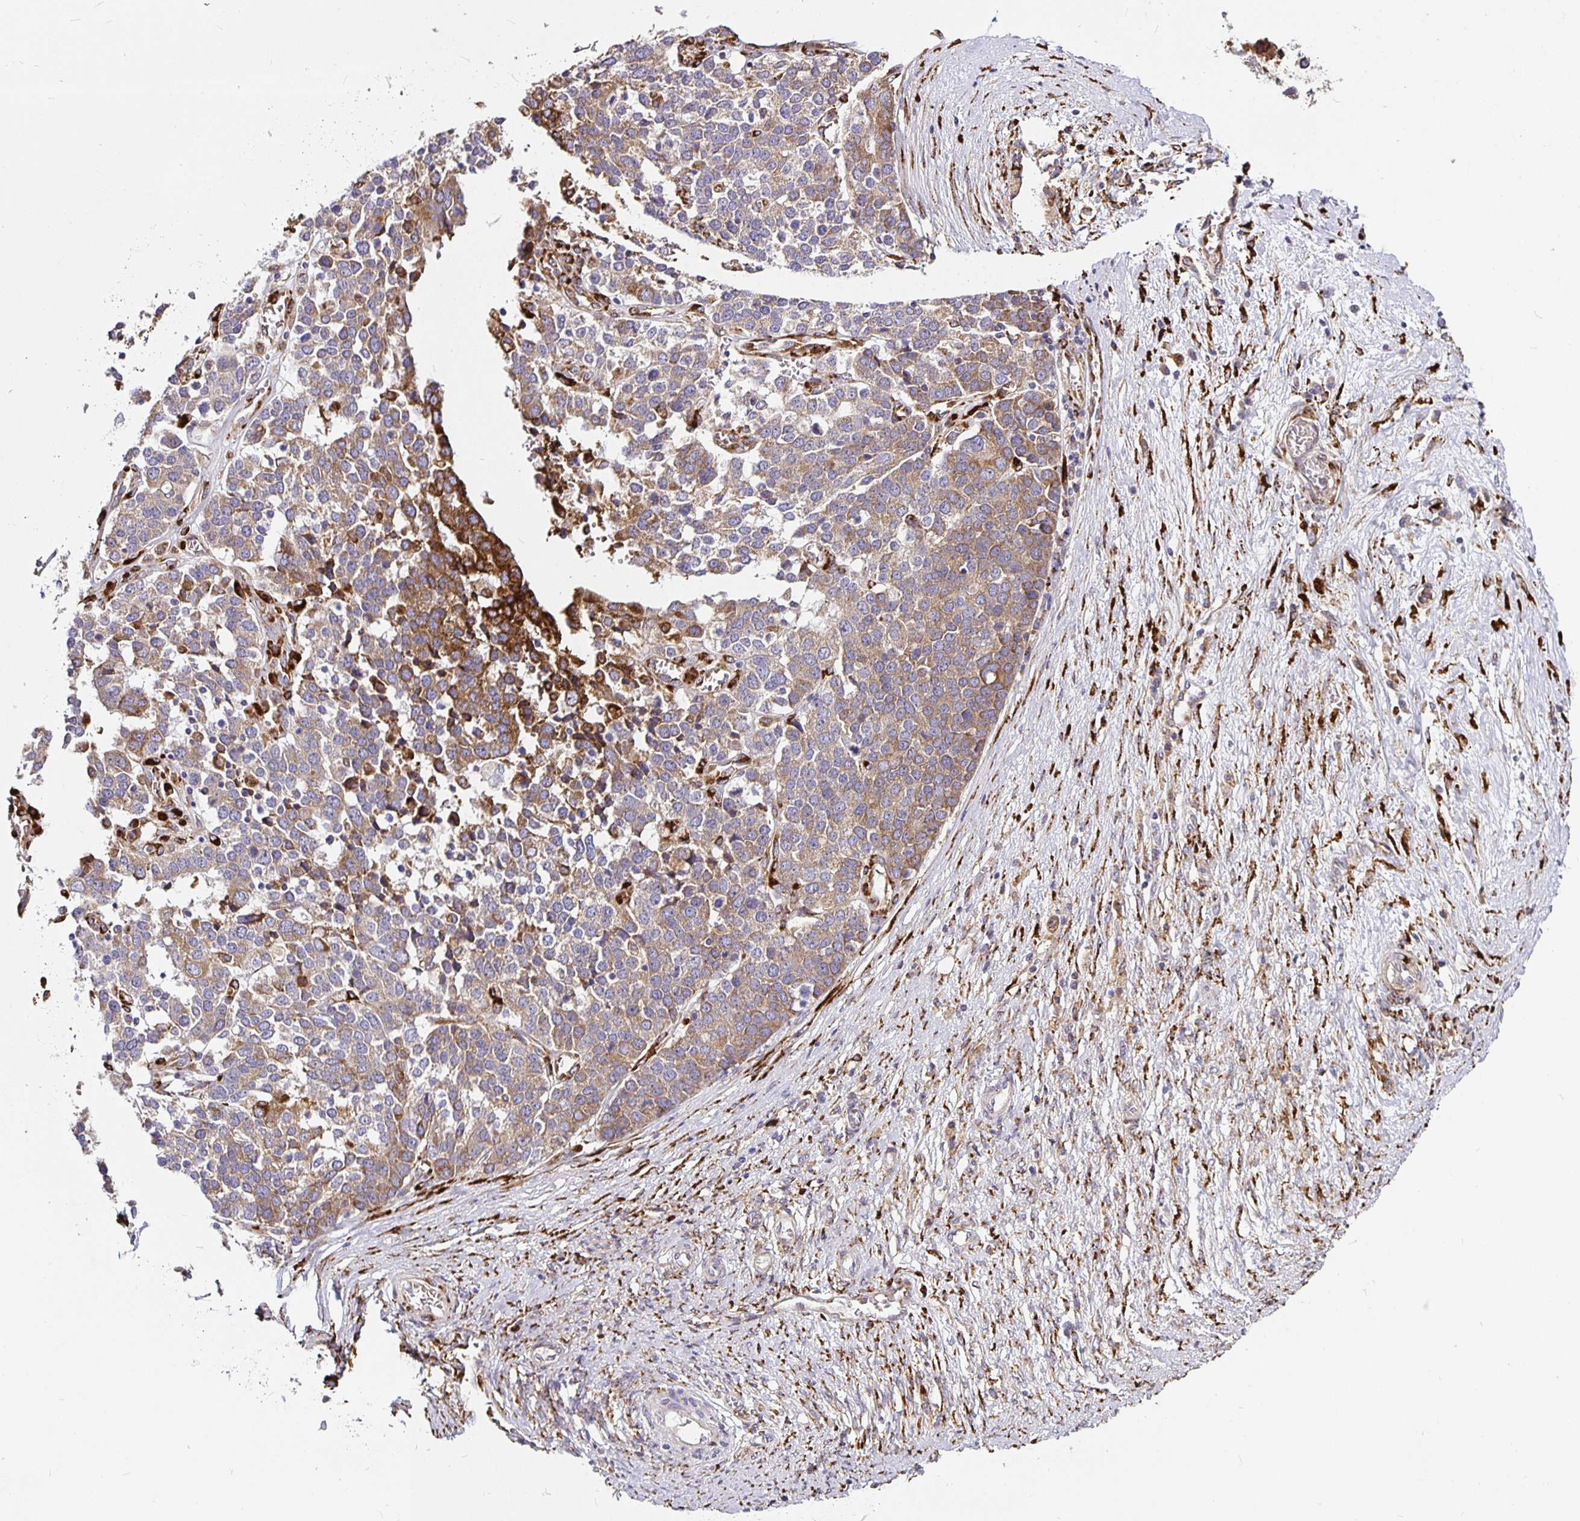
{"staining": {"intensity": "moderate", "quantity": "25%-75%", "location": "cytoplasmic/membranous"}, "tissue": "ovarian cancer", "cell_type": "Tumor cells", "image_type": "cancer", "snomed": [{"axis": "morphology", "description": "Cystadenocarcinoma, serous, NOS"}, {"axis": "topography", "description": "Ovary"}], "caption": "Brown immunohistochemical staining in ovarian cancer reveals moderate cytoplasmic/membranous staining in approximately 25%-75% of tumor cells.", "gene": "P4HA2", "patient": {"sex": "female", "age": 44}}